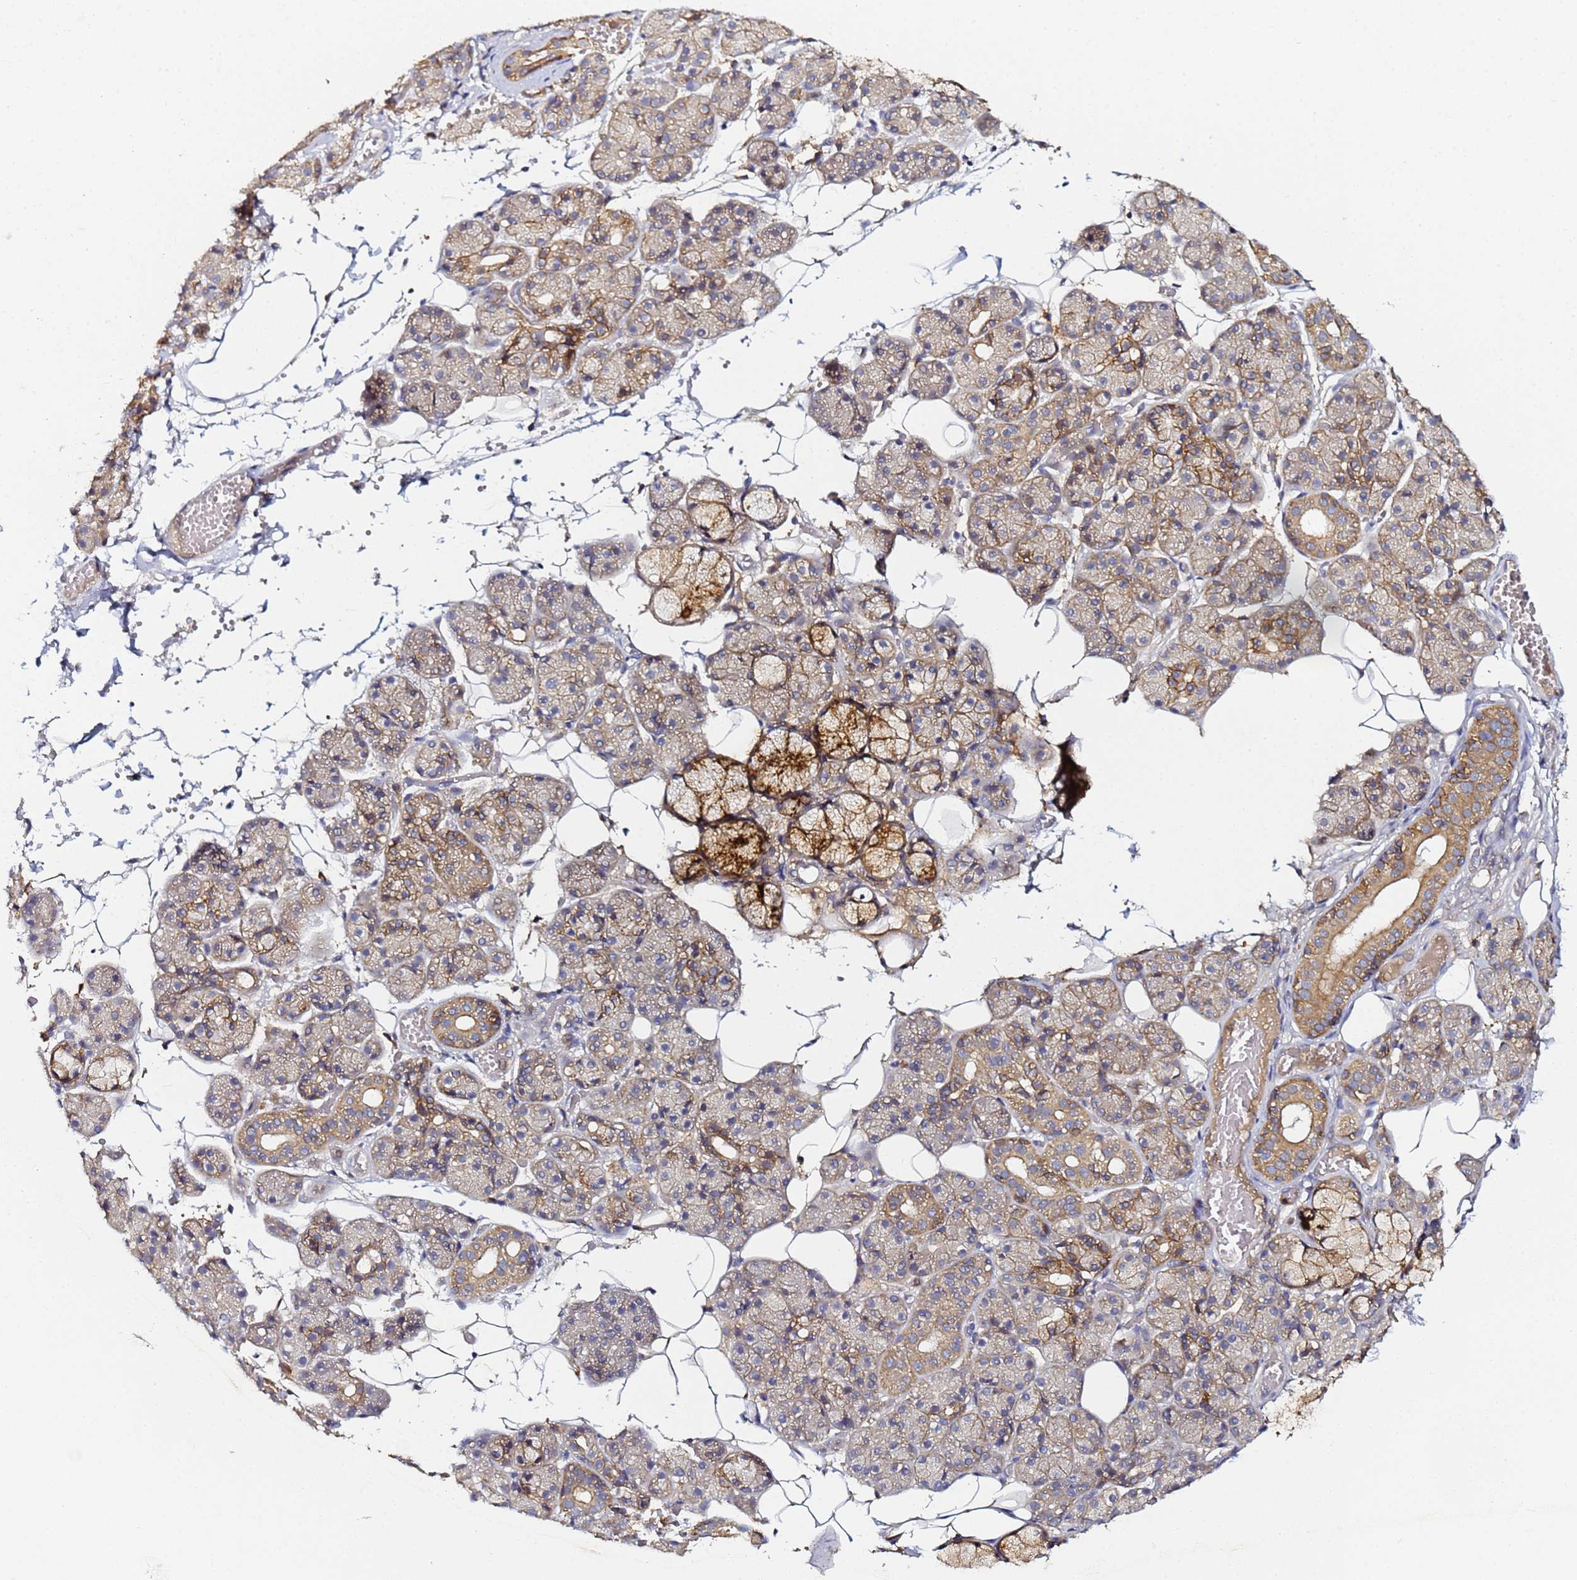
{"staining": {"intensity": "moderate", "quantity": "25%-75%", "location": "cytoplasmic/membranous"}, "tissue": "salivary gland", "cell_type": "Glandular cells", "image_type": "normal", "snomed": [{"axis": "morphology", "description": "Normal tissue, NOS"}, {"axis": "topography", "description": "Salivary gland"}], "caption": "Protein expression by immunohistochemistry (IHC) reveals moderate cytoplasmic/membranous positivity in about 25%-75% of glandular cells in unremarkable salivary gland.", "gene": "LRRC69", "patient": {"sex": "male", "age": 63}}